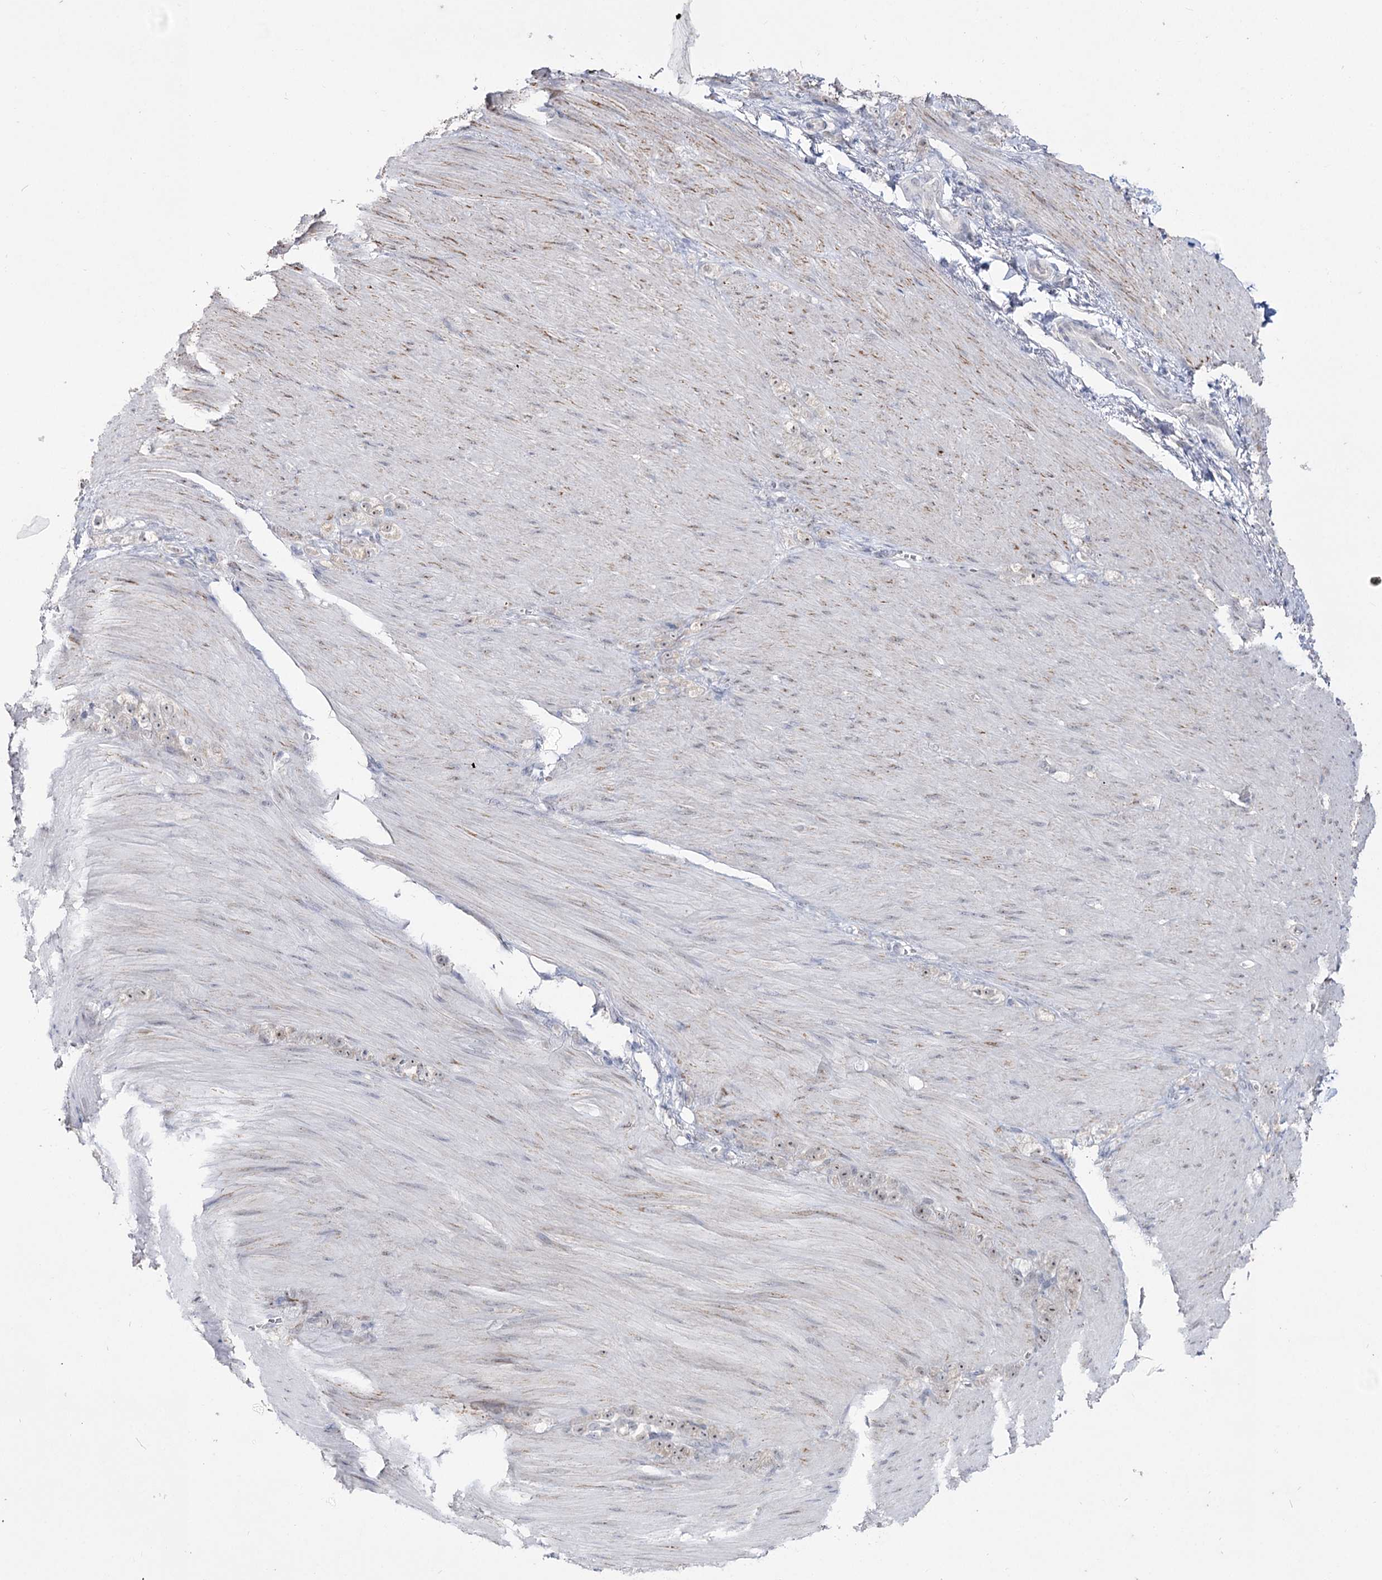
{"staining": {"intensity": "negative", "quantity": "none", "location": "none"}, "tissue": "stomach cancer", "cell_type": "Tumor cells", "image_type": "cancer", "snomed": [{"axis": "morphology", "description": "Normal tissue, NOS"}, {"axis": "morphology", "description": "Adenocarcinoma, NOS"}, {"axis": "topography", "description": "Stomach"}], "caption": "Immunohistochemistry (IHC) photomicrograph of stomach cancer (adenocarcinoma) stained for a protein (brown), which reveals no positivity in tumor cells.", "gene": "DDX50", "patient": {"sex": "male", "age": 82}}